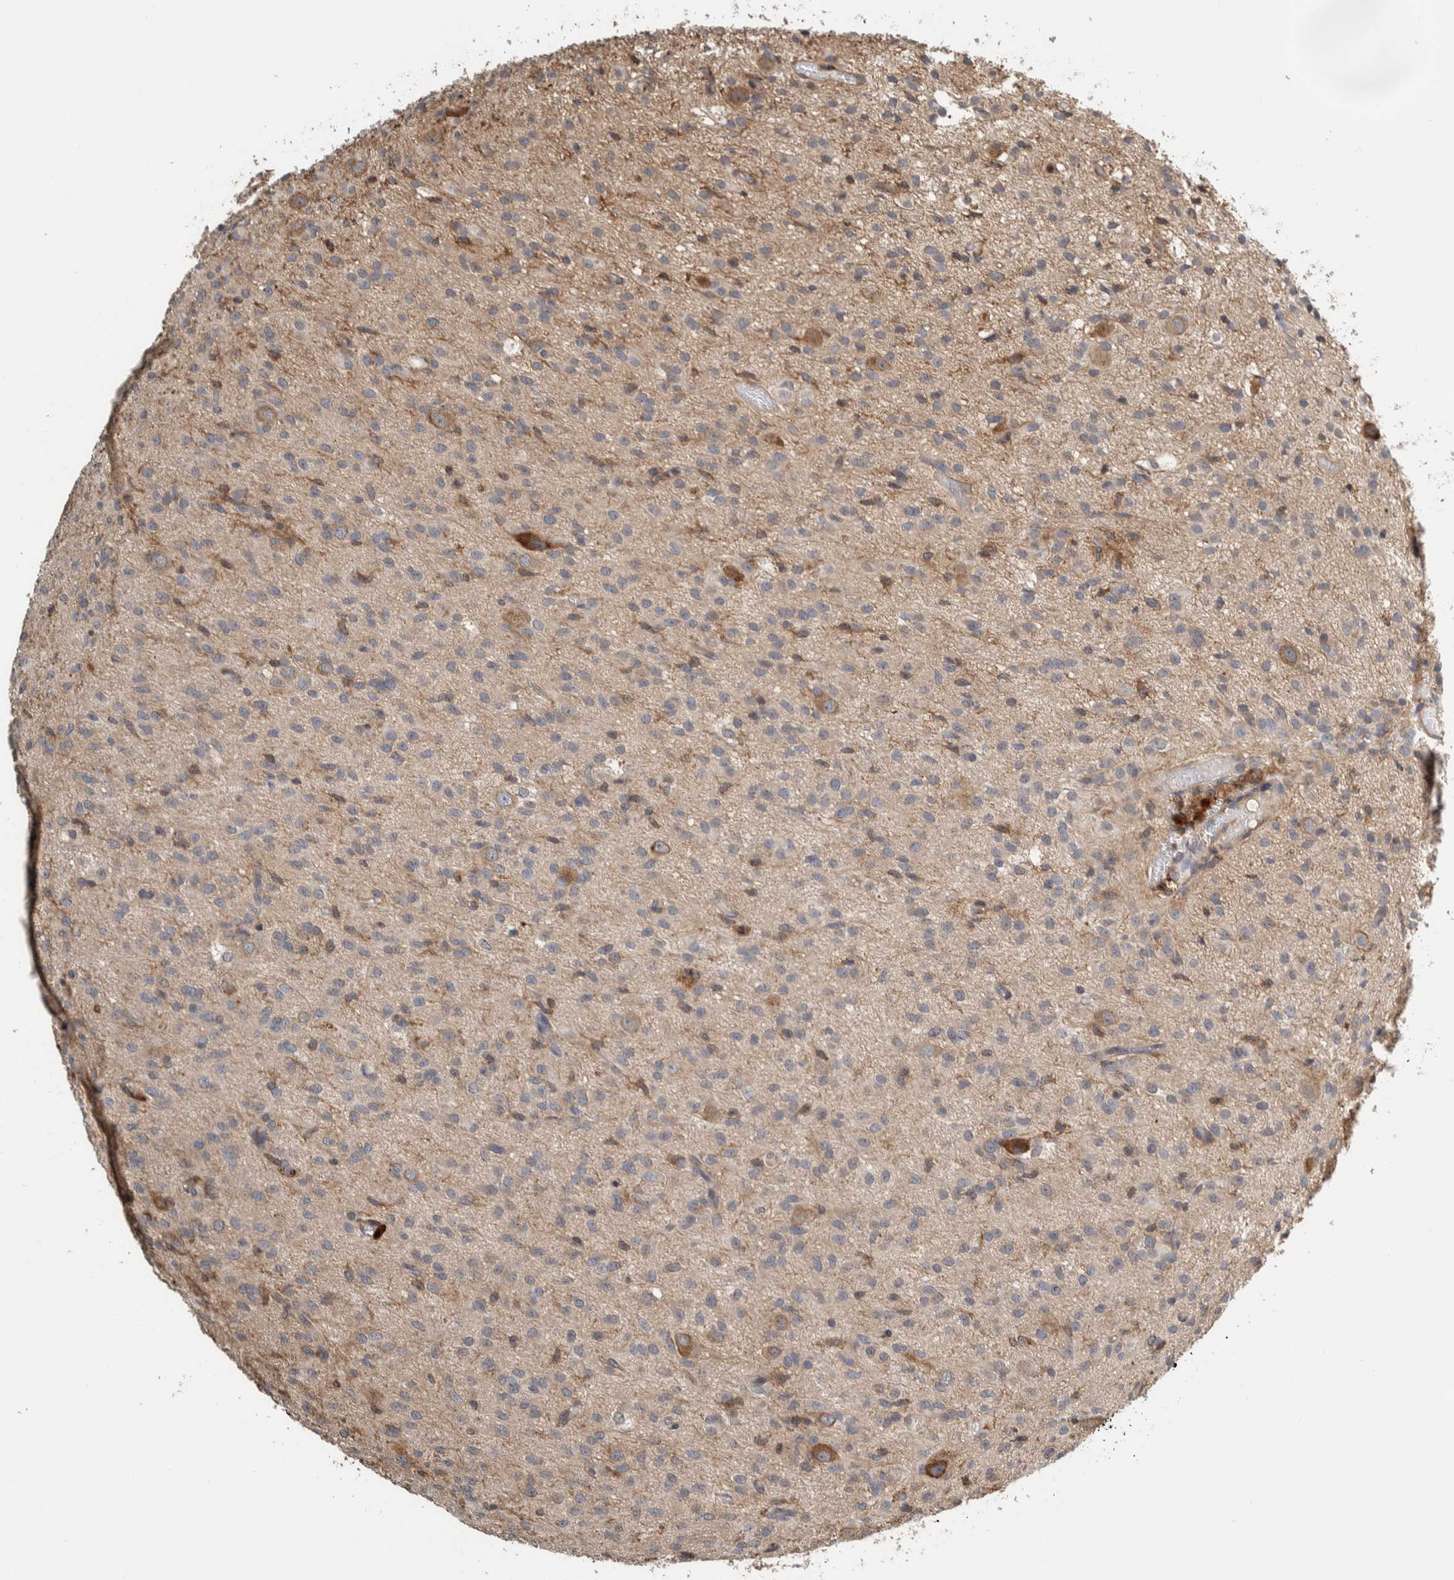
{"staining": {"intensity": "weak", "quantity": "<25%", "location": "cytoplasmic/membranous"}, "tissue": "glioma", "cell_type": "Tumor cells", "image_type": "cancer", "snomed": [{"axis": "morphology", "description": "Glioma, malignant, High grade"}, {"axis": "topography", "description": "Brain"}], "caption": "This is a photomicrograph of immunohistochemistry (IHC) staining of high-grade glioma (malignant), which shows no expression in tumor cells.", "gene": "PLA2G3", "patient": {"sex": "female", "age": 59}}